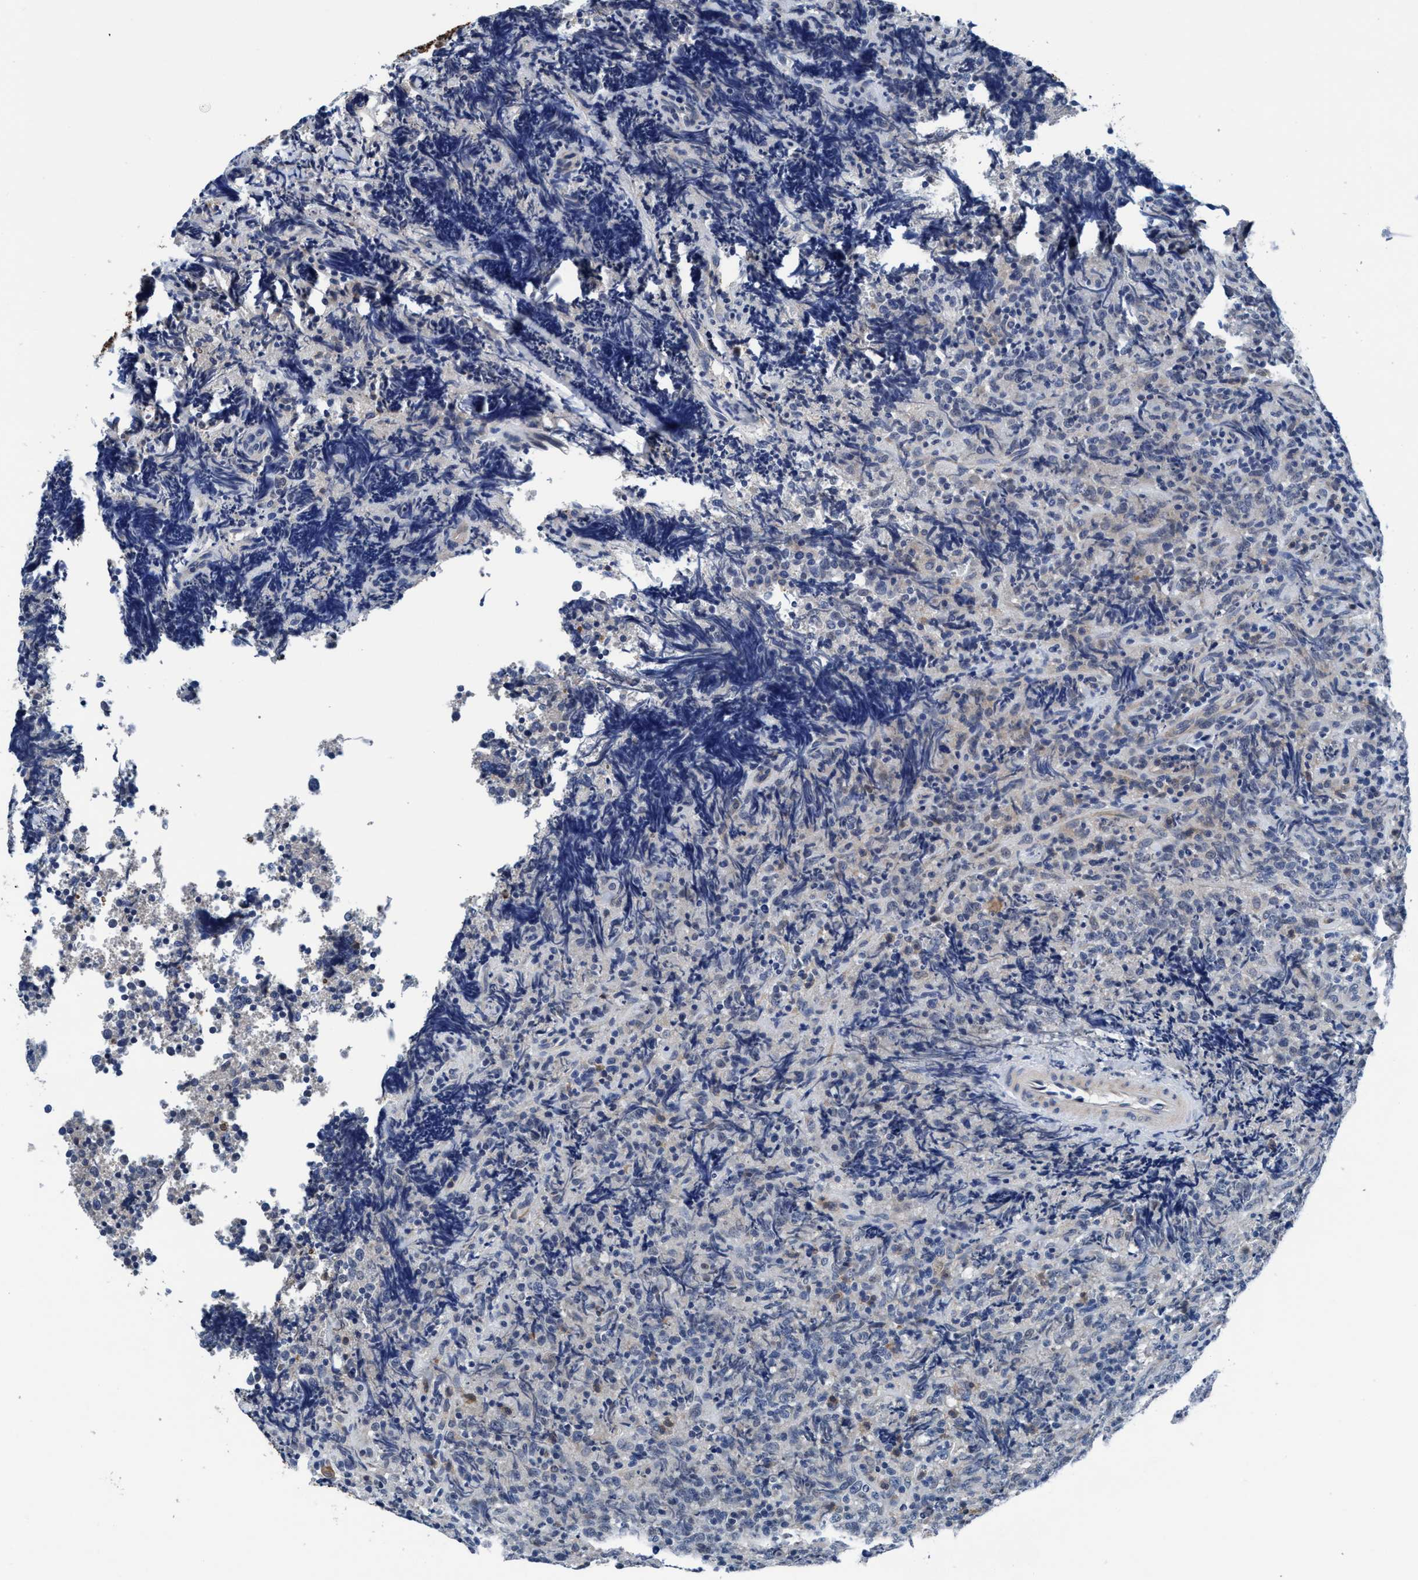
{"staining": {"intensity": "weak", "quantity": "<25%", "location": "cytoplasmic/membranous"}, "tissue": "lymphoma", "cell_type": "Tumor cells", "image_type": "cancer", "snomed": [{"axis": "morphology", "description": "Malignant lymphoma, non-Hodgkin's type, High grade"}, {"axis": "topography", "description": "Tonsil"}], "caption": "Tumor cells are negative for protein expression in human high-grade malignant lymphoma, non-Hodgkin's type.", "gene": "TMEM94", "patient": {"sex": "female", "age": 36}}